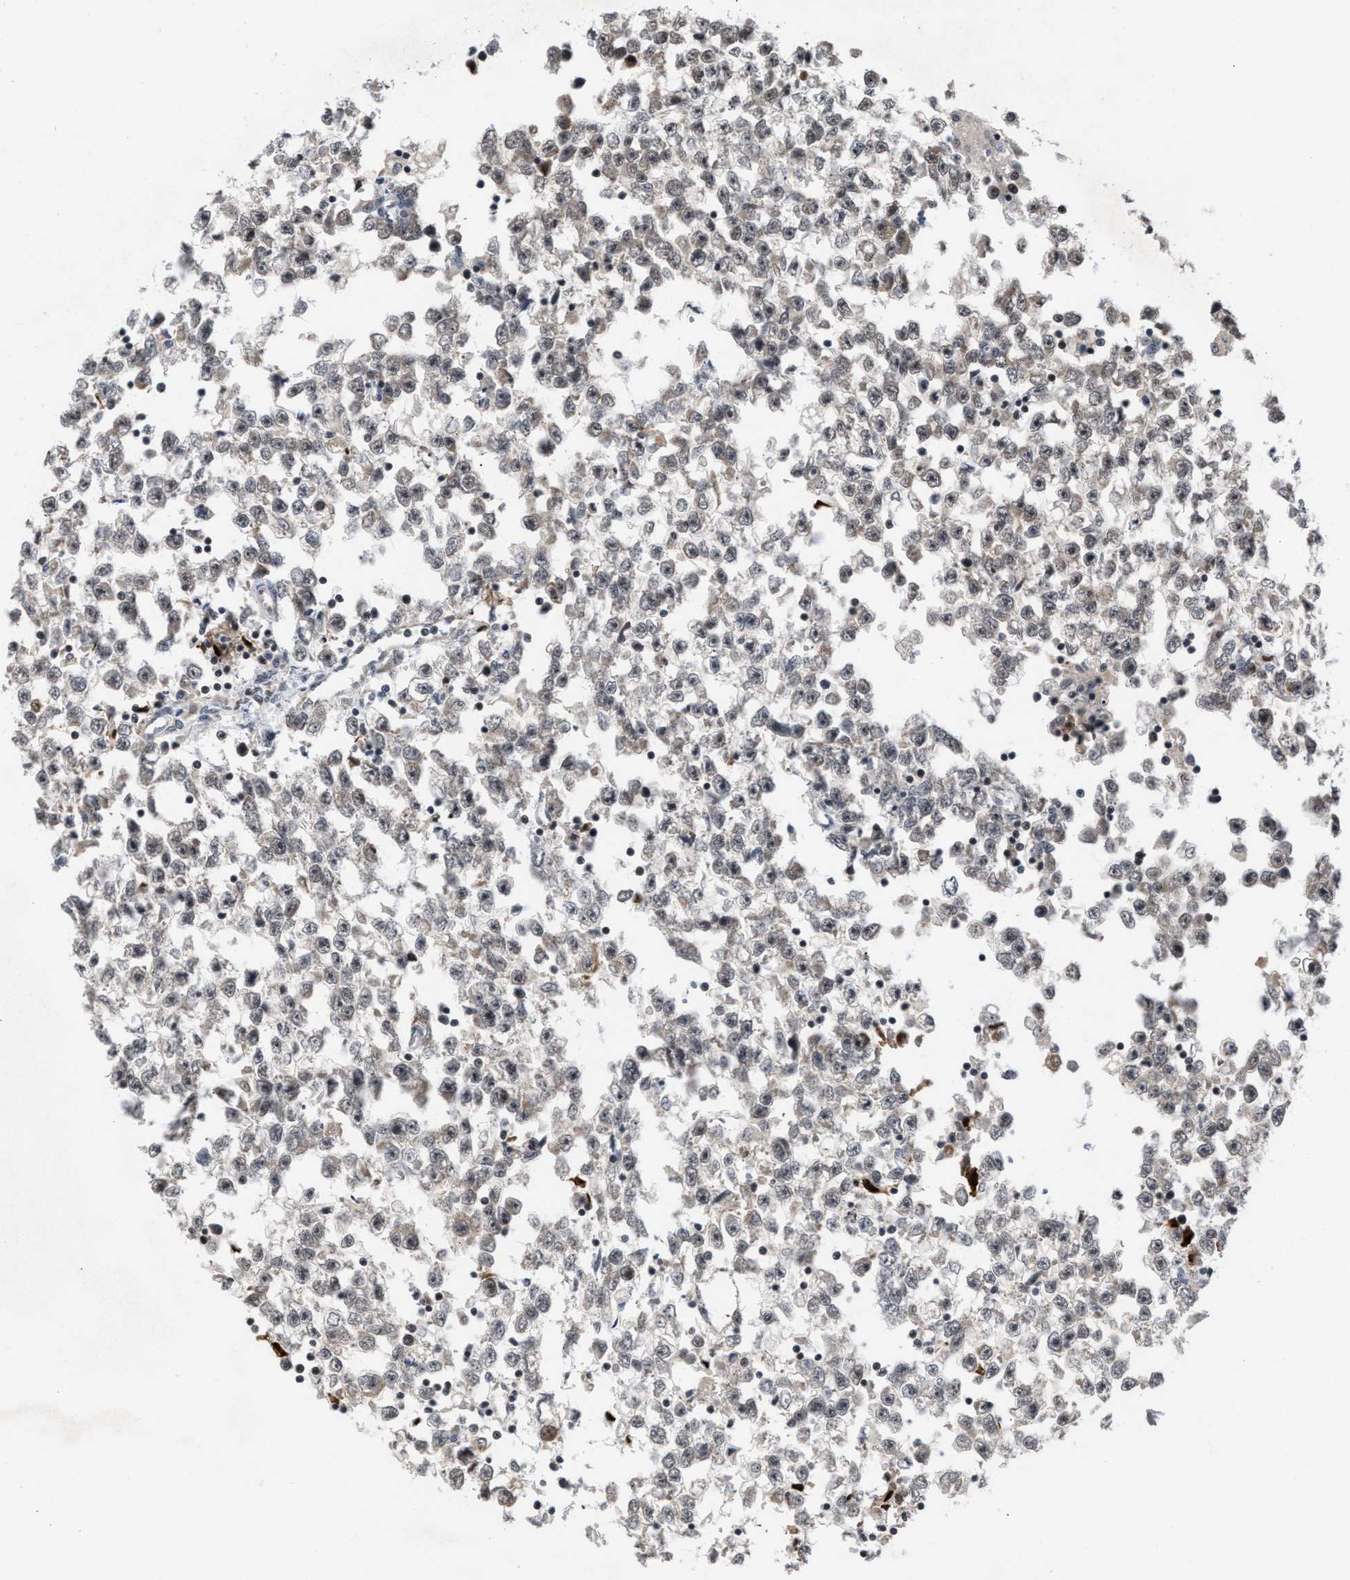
{"staining": {"intensity": "weak", "quantity": "<25%", "location": "nuclear"}, "tissue": "testis cancer", "cell_type": "Tumor cells", "image_type": "cancer", "snomed": [{"axis": "morphology", "description": "Seminoma, NOS"}, {"axis": "morphology", "description": "Carcinoma, Embryonal, NOS"}, {"axis": "topography", "description": "Testis"}], "caption": "Seminoma (testis) stained for a protein using immunohistochemistry exhibits no positivity tumor cells.", "gene": "C9orf78", "patient": {"sex": "male", "age": 51}}